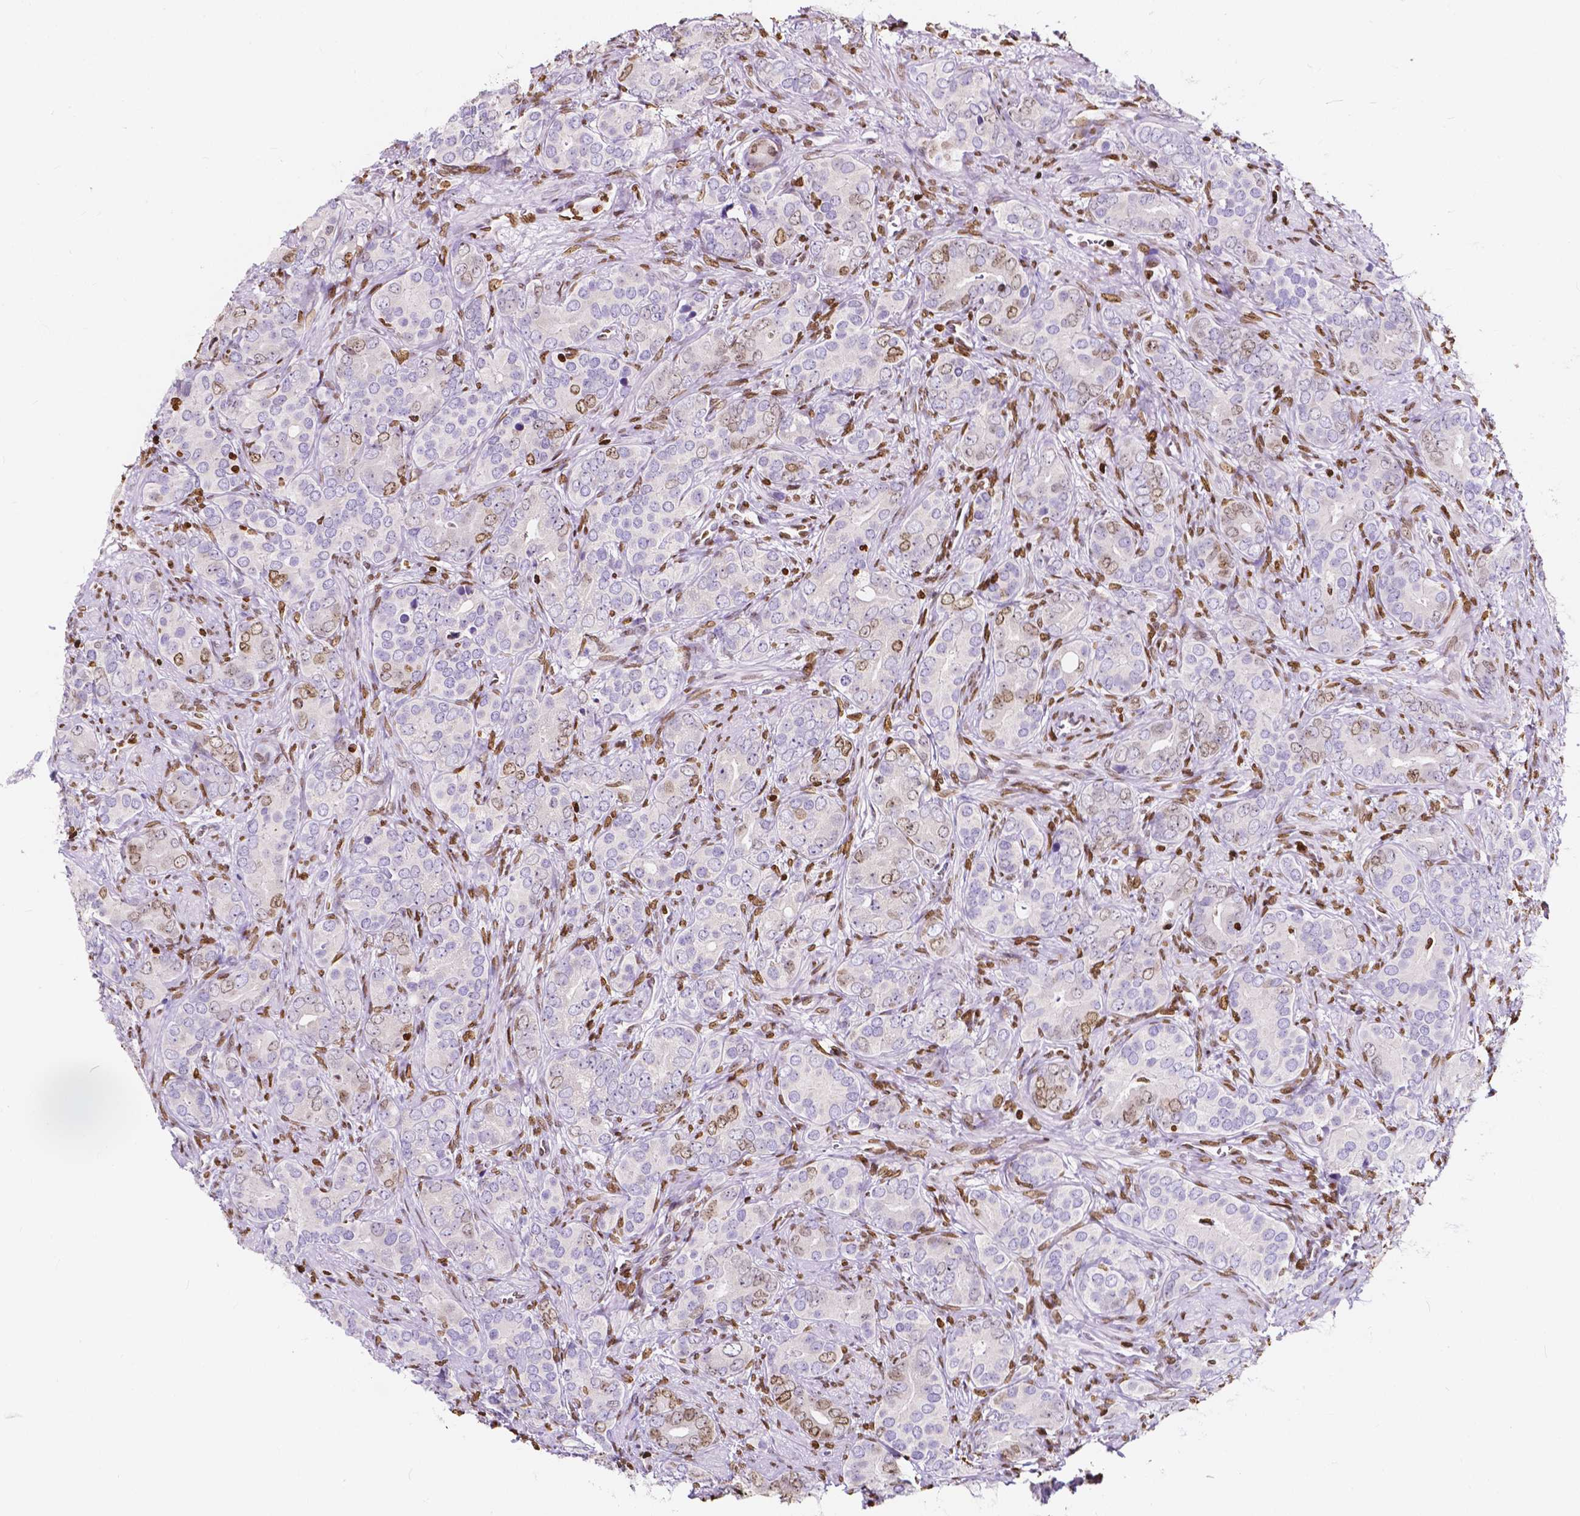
{"staining": {"intensity": "weak", "quantity": "<25%", "location": "nuclear"}, "tissue": "prostate cancer", "cell_type": "Tumor cells", "image_type": "cancer", "snomed": [{"axis": "morphology", "description": "Adenocarcinoma, High grade"}, {"axis": "topography", "description": "Prostate"}], "caption": "Immunohistochemistry (IHC) of adenocarcinoma (high-grade) (prostate) displays no staining in tumor cells. (IHC, brightfield microscopy, high magnification).", "gene": "CBY3", "patient": {"sex": "male", "age": 84}}